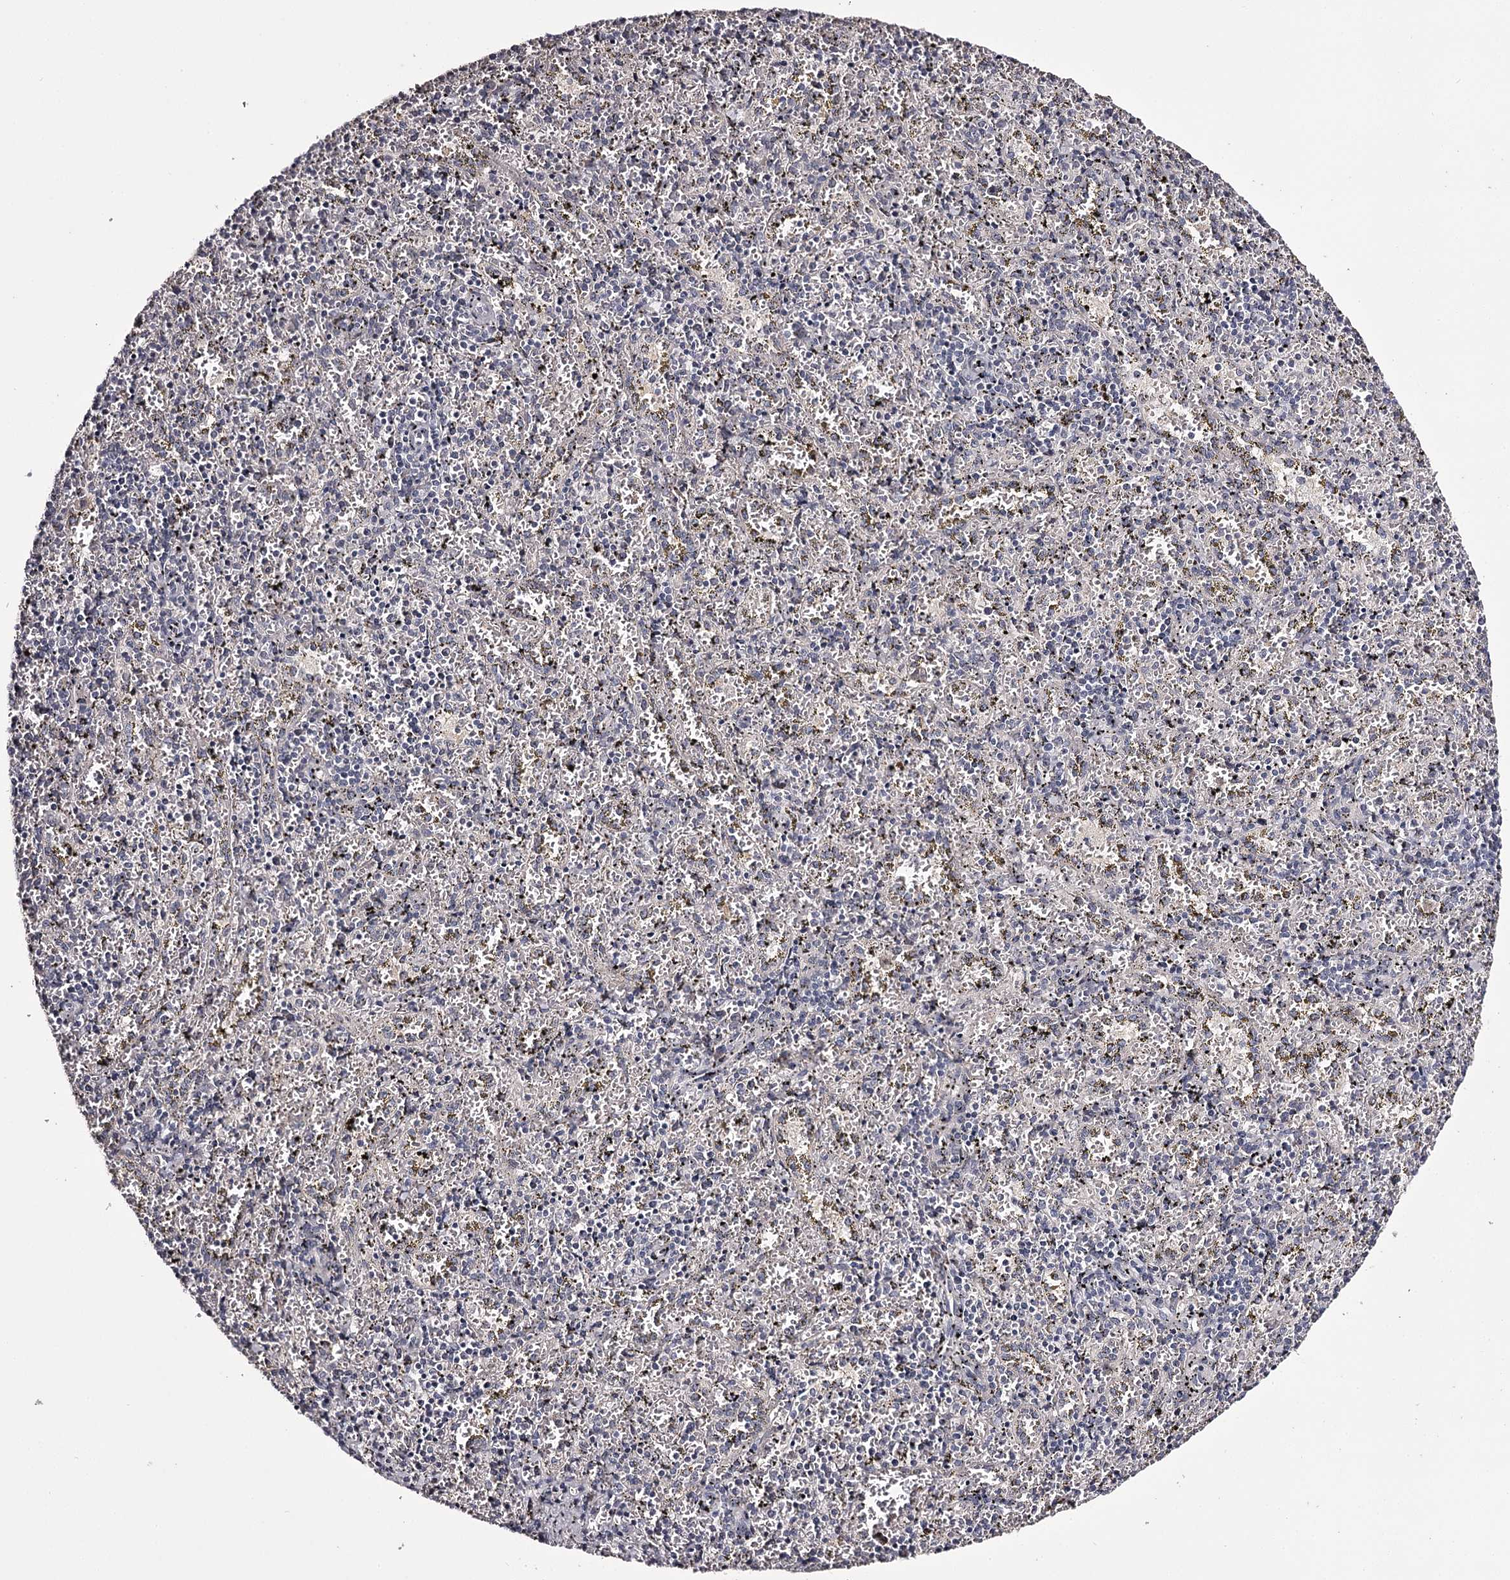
{"staining": {"intensity": "negative", "quantity": "none", "location": "none"}, "tissue": "spleen", "cell_type": "Cells in red pulp", "image_type": "normal", "snomed": [{"axis": "morphology", "description": "Normal tissue, NOS"}, {"axis": "topography", "description": "Spleen"}], "caption": "Immunohistochemical staining of benign human spleen exhibits no significant expression in cells in red pulp.", "gene": "PRM2", "patient": {"sex": "male", "age": 11}}